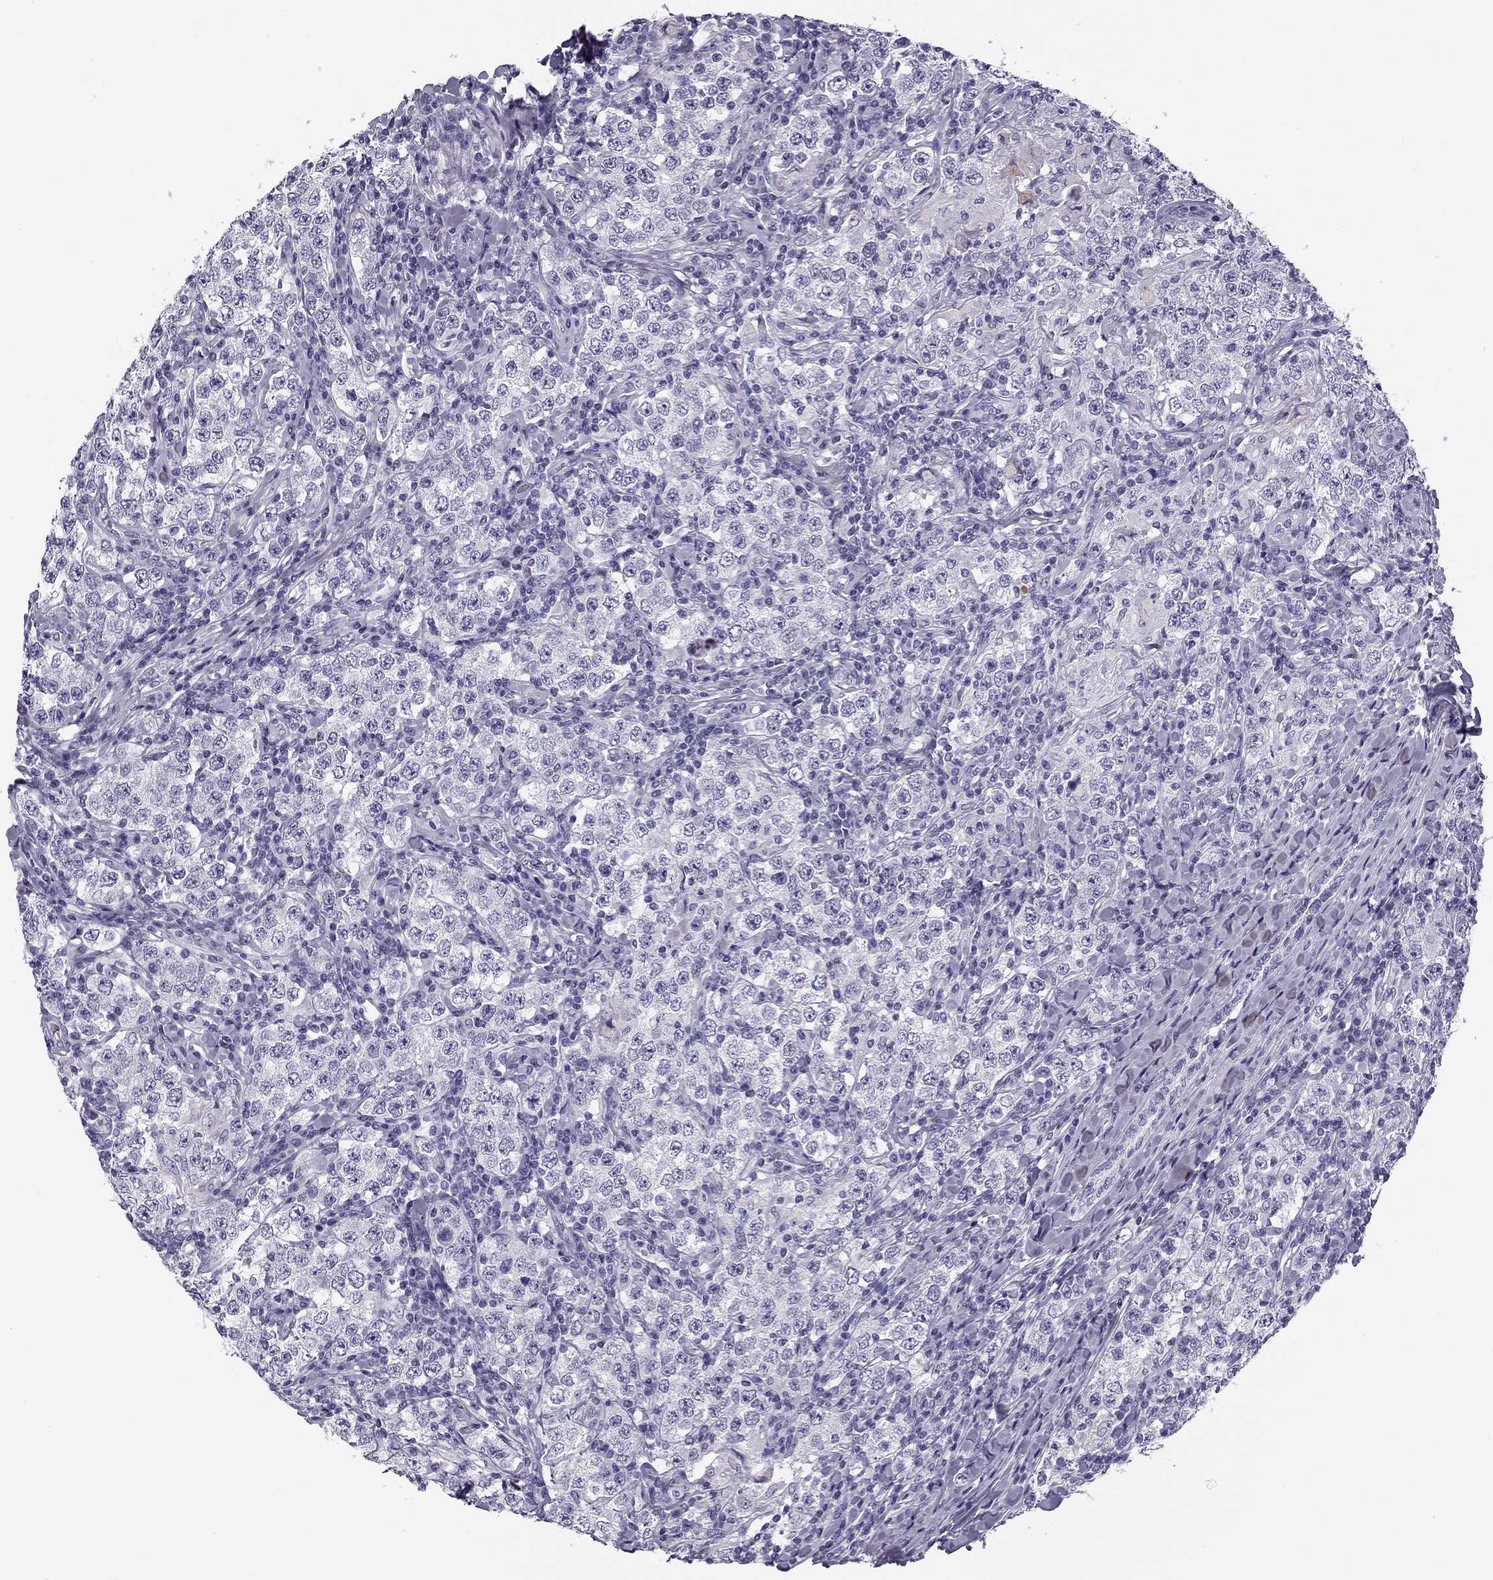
{"staining": {"intensity": "negative", "quantity": "none", "location": "none"}, "tissue": "testis cancer", "cell_type": "Tumor cells", "image_type": "cancer", "snomed": [{"axis": "morphology", "description": "Seminoma, NOS"}, {"axis": "morphology", "description": "Carcinoma, Embryonal, NOS"}, {"axis": "topography", "description": "Testis"}], "caption": "Immunohistochemistry (IHC) image of neoplastic tissue: human testis seminoma stained with DAB demonstrates no significant protein expression in tumor cells. (DAB (3,3'-diaminobenzidine) immunohistochemistry visualized using brightfield microscopy, high magnification).", "gene": "MC5R", "patient": {"sex": "male", "age": 41}}